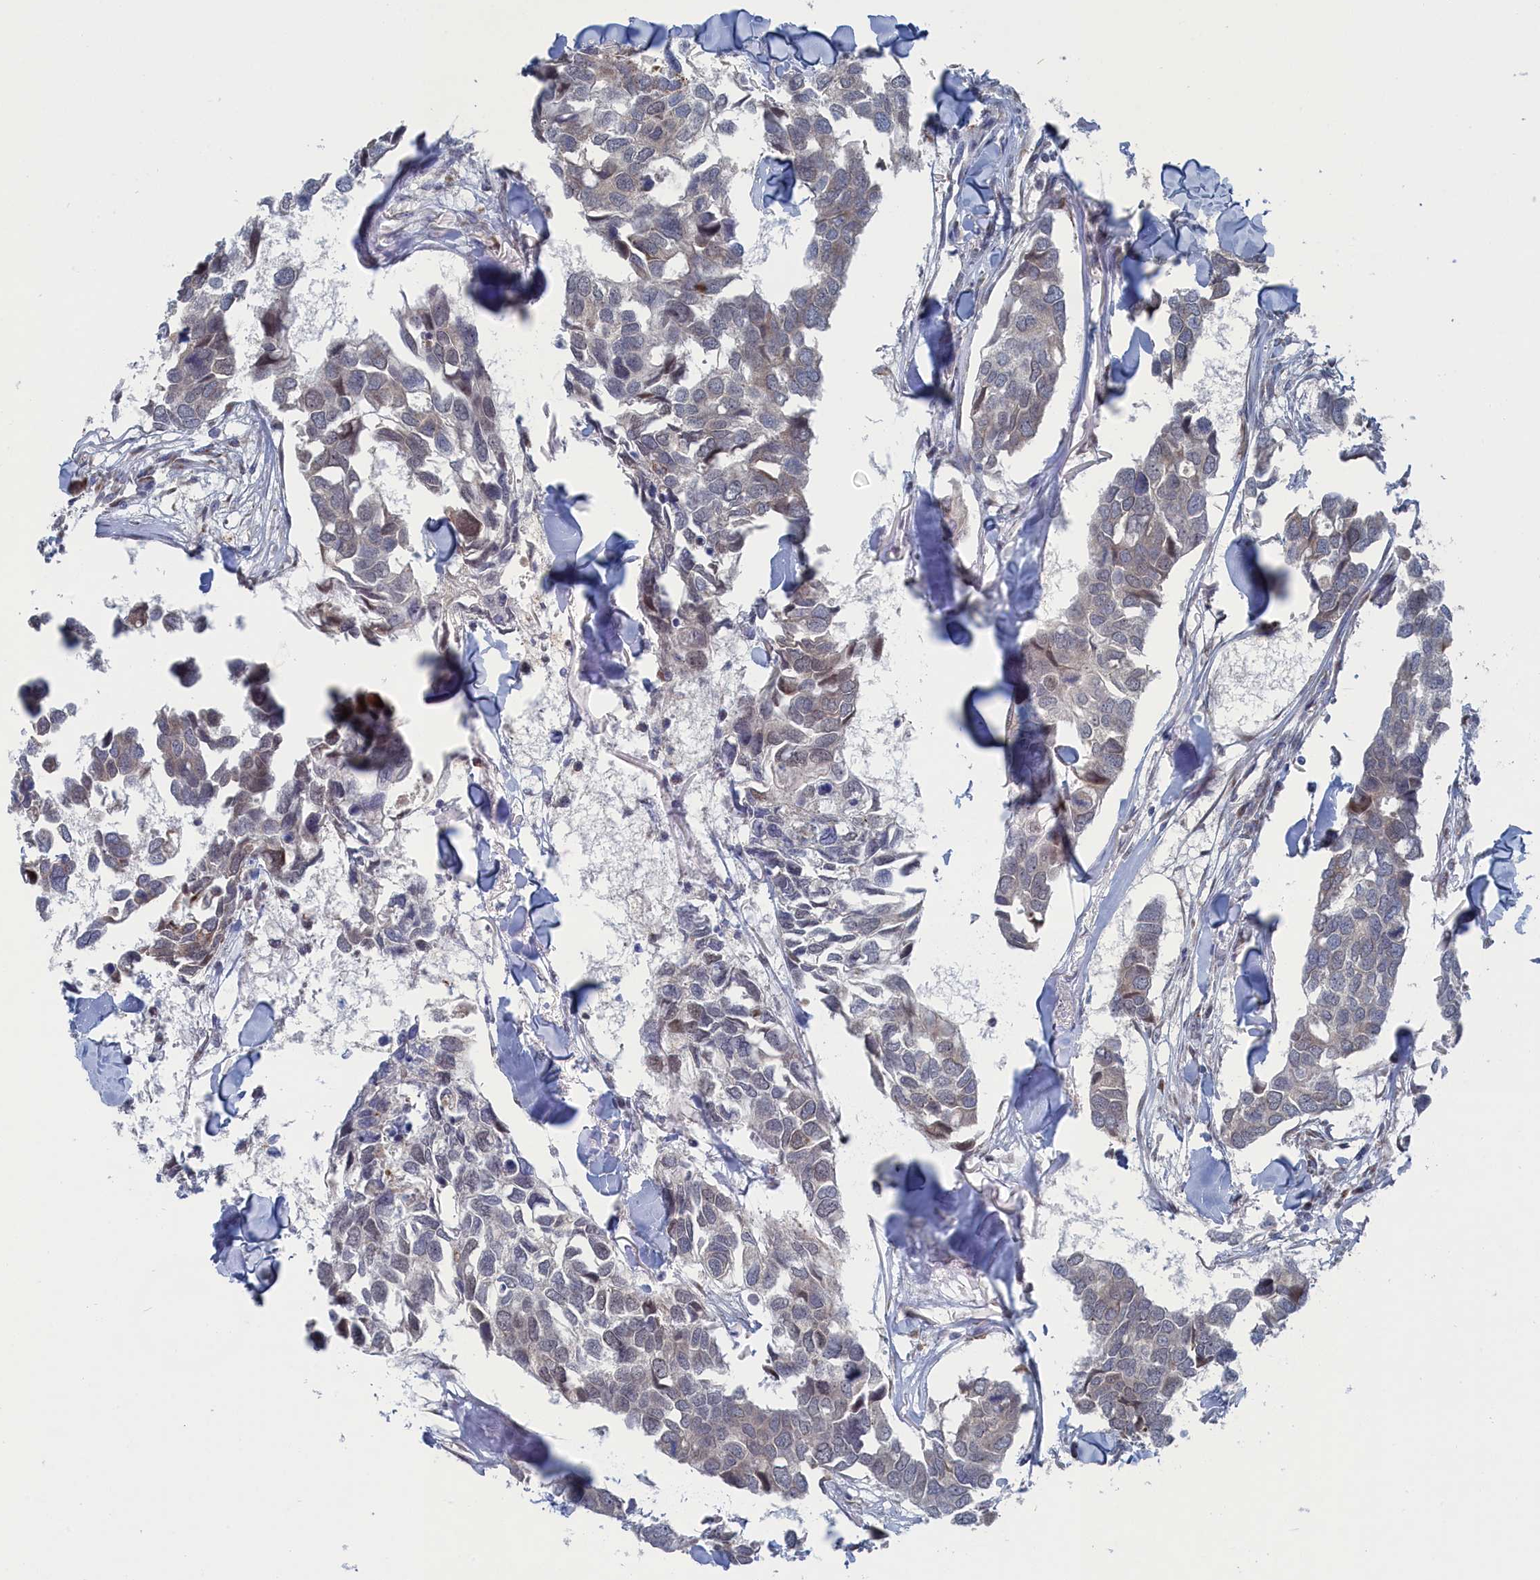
{"staining": {"intensity": "weak", "quantity": "<25%", "location": "cytoplasmic/membranous"}, "tissue": "breast cancer", "cell_type": "Tumor cells", "image_type": "cancer", "snomed": [{"axis": "morphology", "description": "Duct carcinoma"}, {"axis": "topography", "description": "Breast"}], "caption": "Image shows no protein expression in tumor cells of invasive ductal carcinoma (breast) tissue.", "gene": "IRX1", "patient": {"sex": "female", "age": 83}}